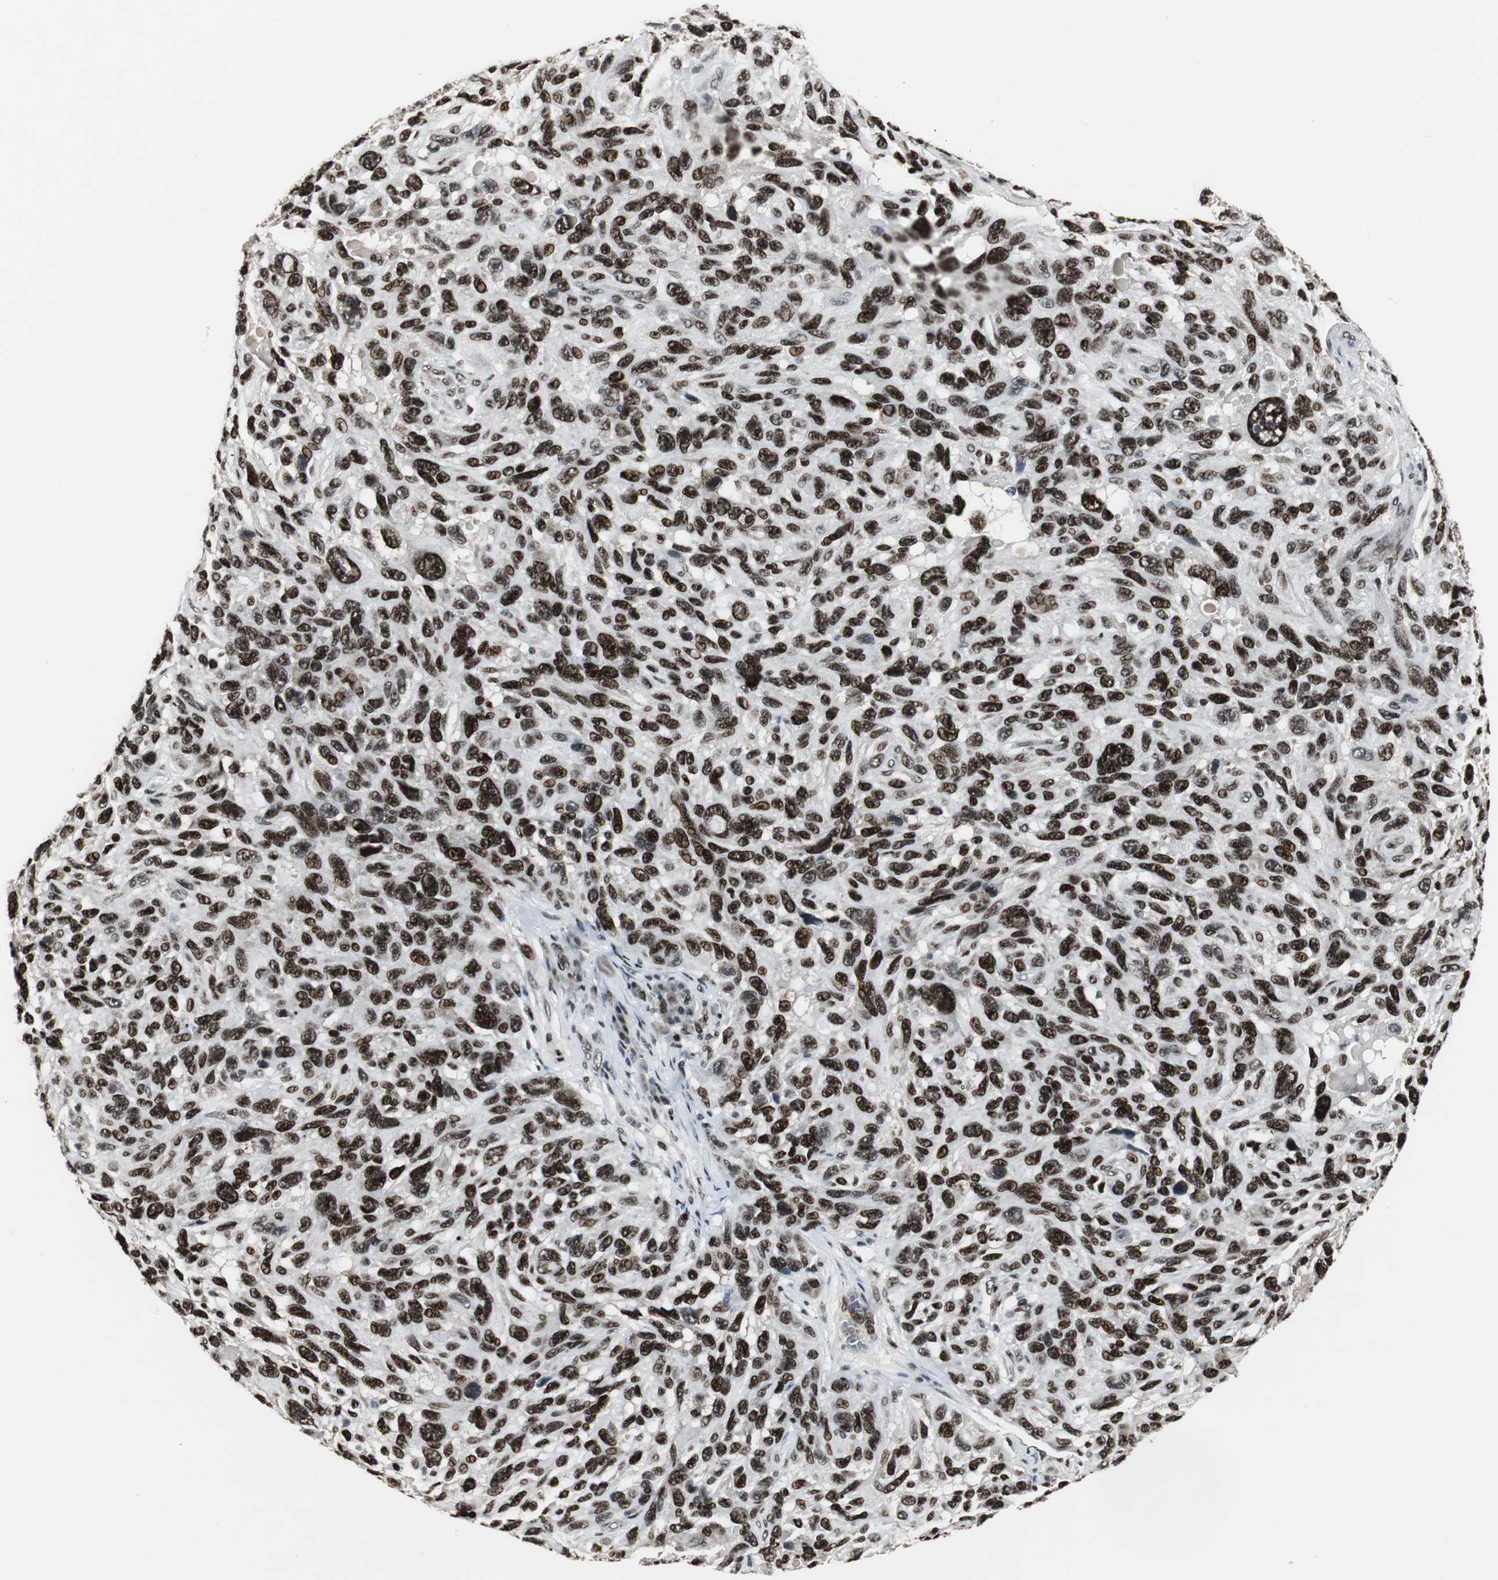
{"staining": {"intensity": "strong", "quantity": ">75%", "location": "nuclear"}, "tissue": "melanoma", "cell_type": "Tumor cells", "image_type": "cancer", "snomed": [{"axis": "morphology", "description": "Malignant melanoma, NOS"}, {"axis": "topography", "description": "Skin"}], "caption": "There is high levels of strong nuclear positivity in tumor cells of malignant melanoma, as demonstrated by immunohistochemical staining (brown color).", "gene": "TAF5", "patient": {"sex": "male", "age": 53}}